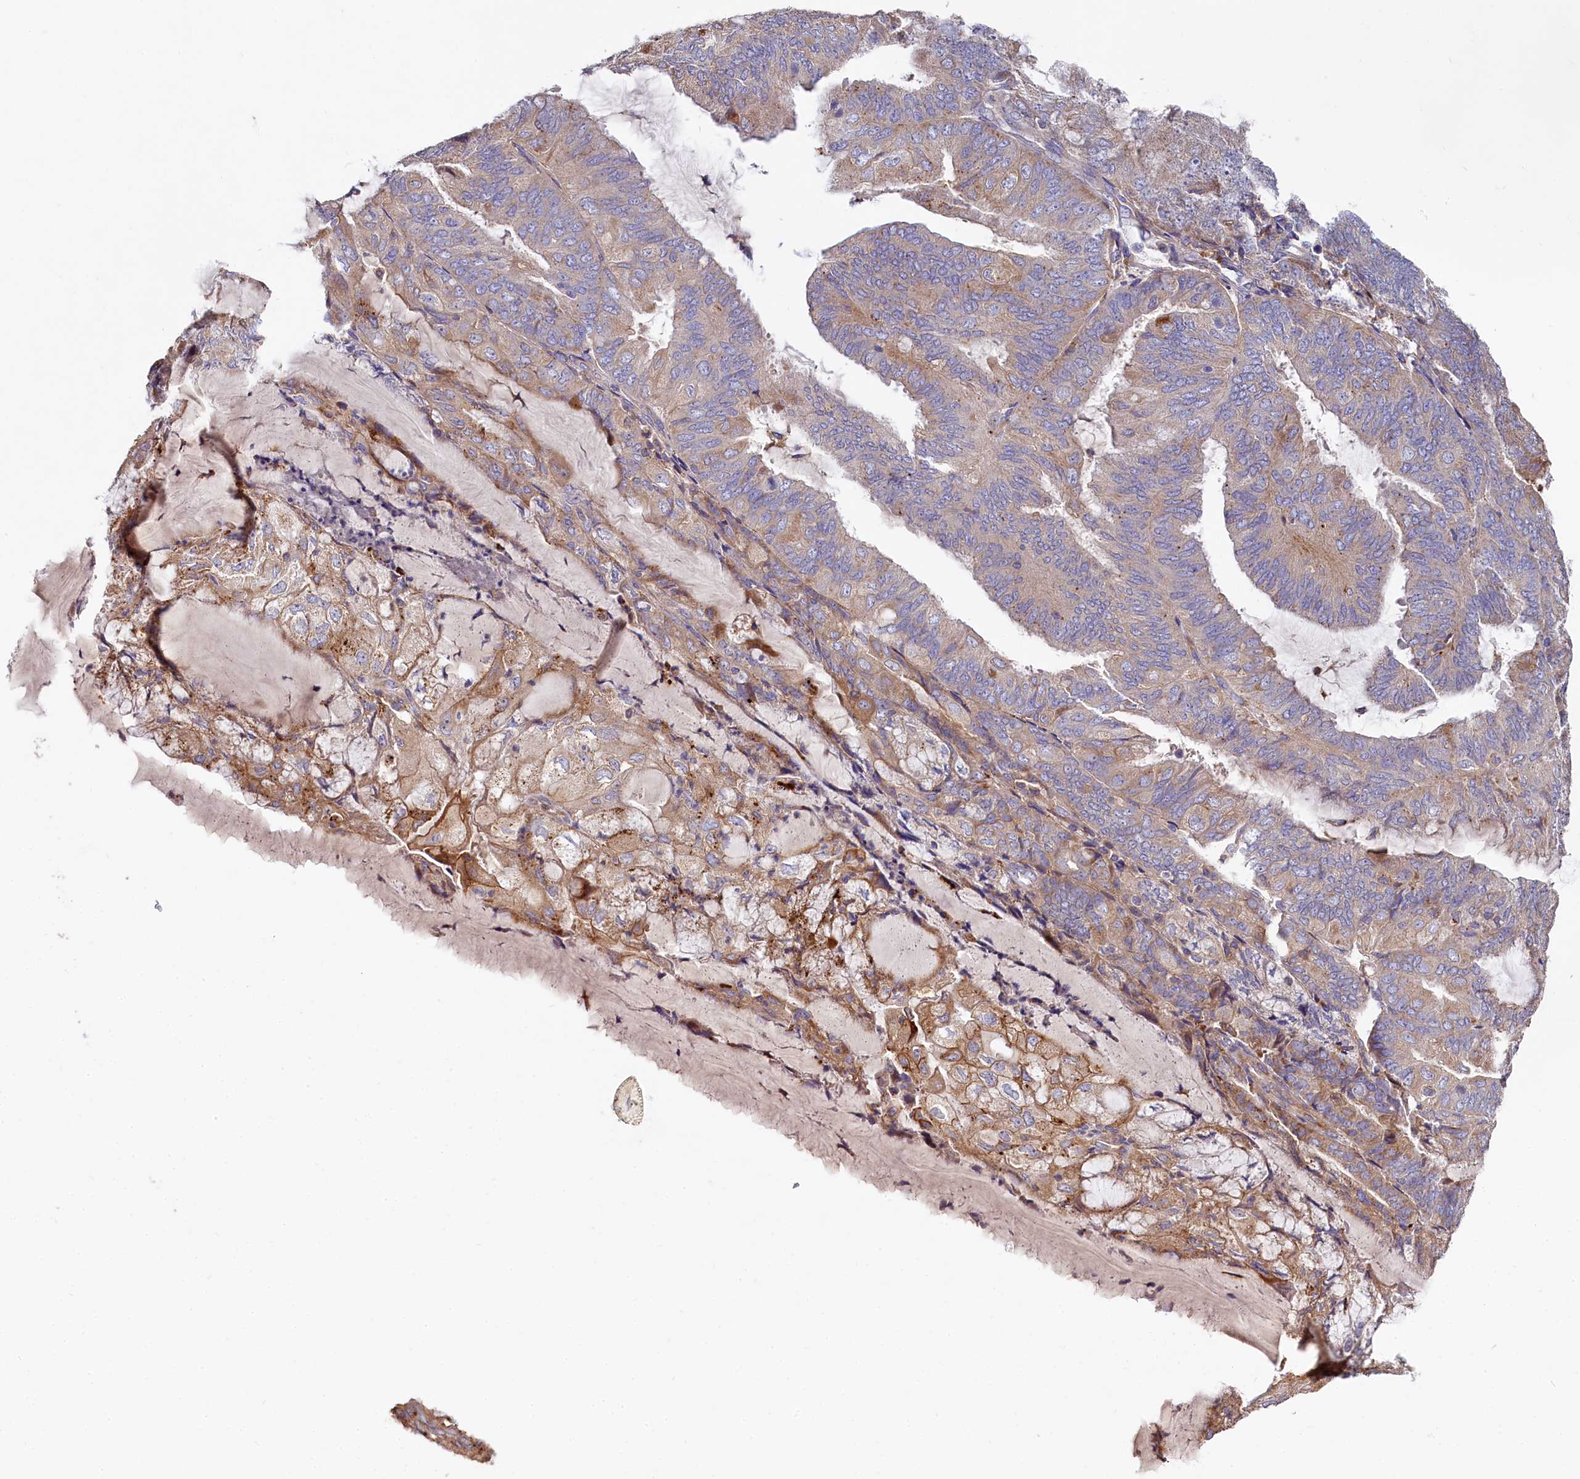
{"staining": {"intensity": "moderate", "quantity": "25%-75%", "location": "cytoplasmic/membranous"}, "tissue": "endometrial cancer", "cell_type": "Tumor cells", "image_type": "cancer", "snomed": [{"axis": "morphology", "description": "Adenocarcinoma, NOS"}, {"axis": "topography", "description": "Endometrium"}], "caption": "Tumor cells demonstrate medium levels of moderate cytoplasmic/membranous staining in approximately 25%-75% of cells in endometrial cancer (adenocarcinoma). (DAB = brown stain, brightfield microscopy at high magnification).", "gene": "SPRYD3", "patient": {"sex": "female", "age": 81}}